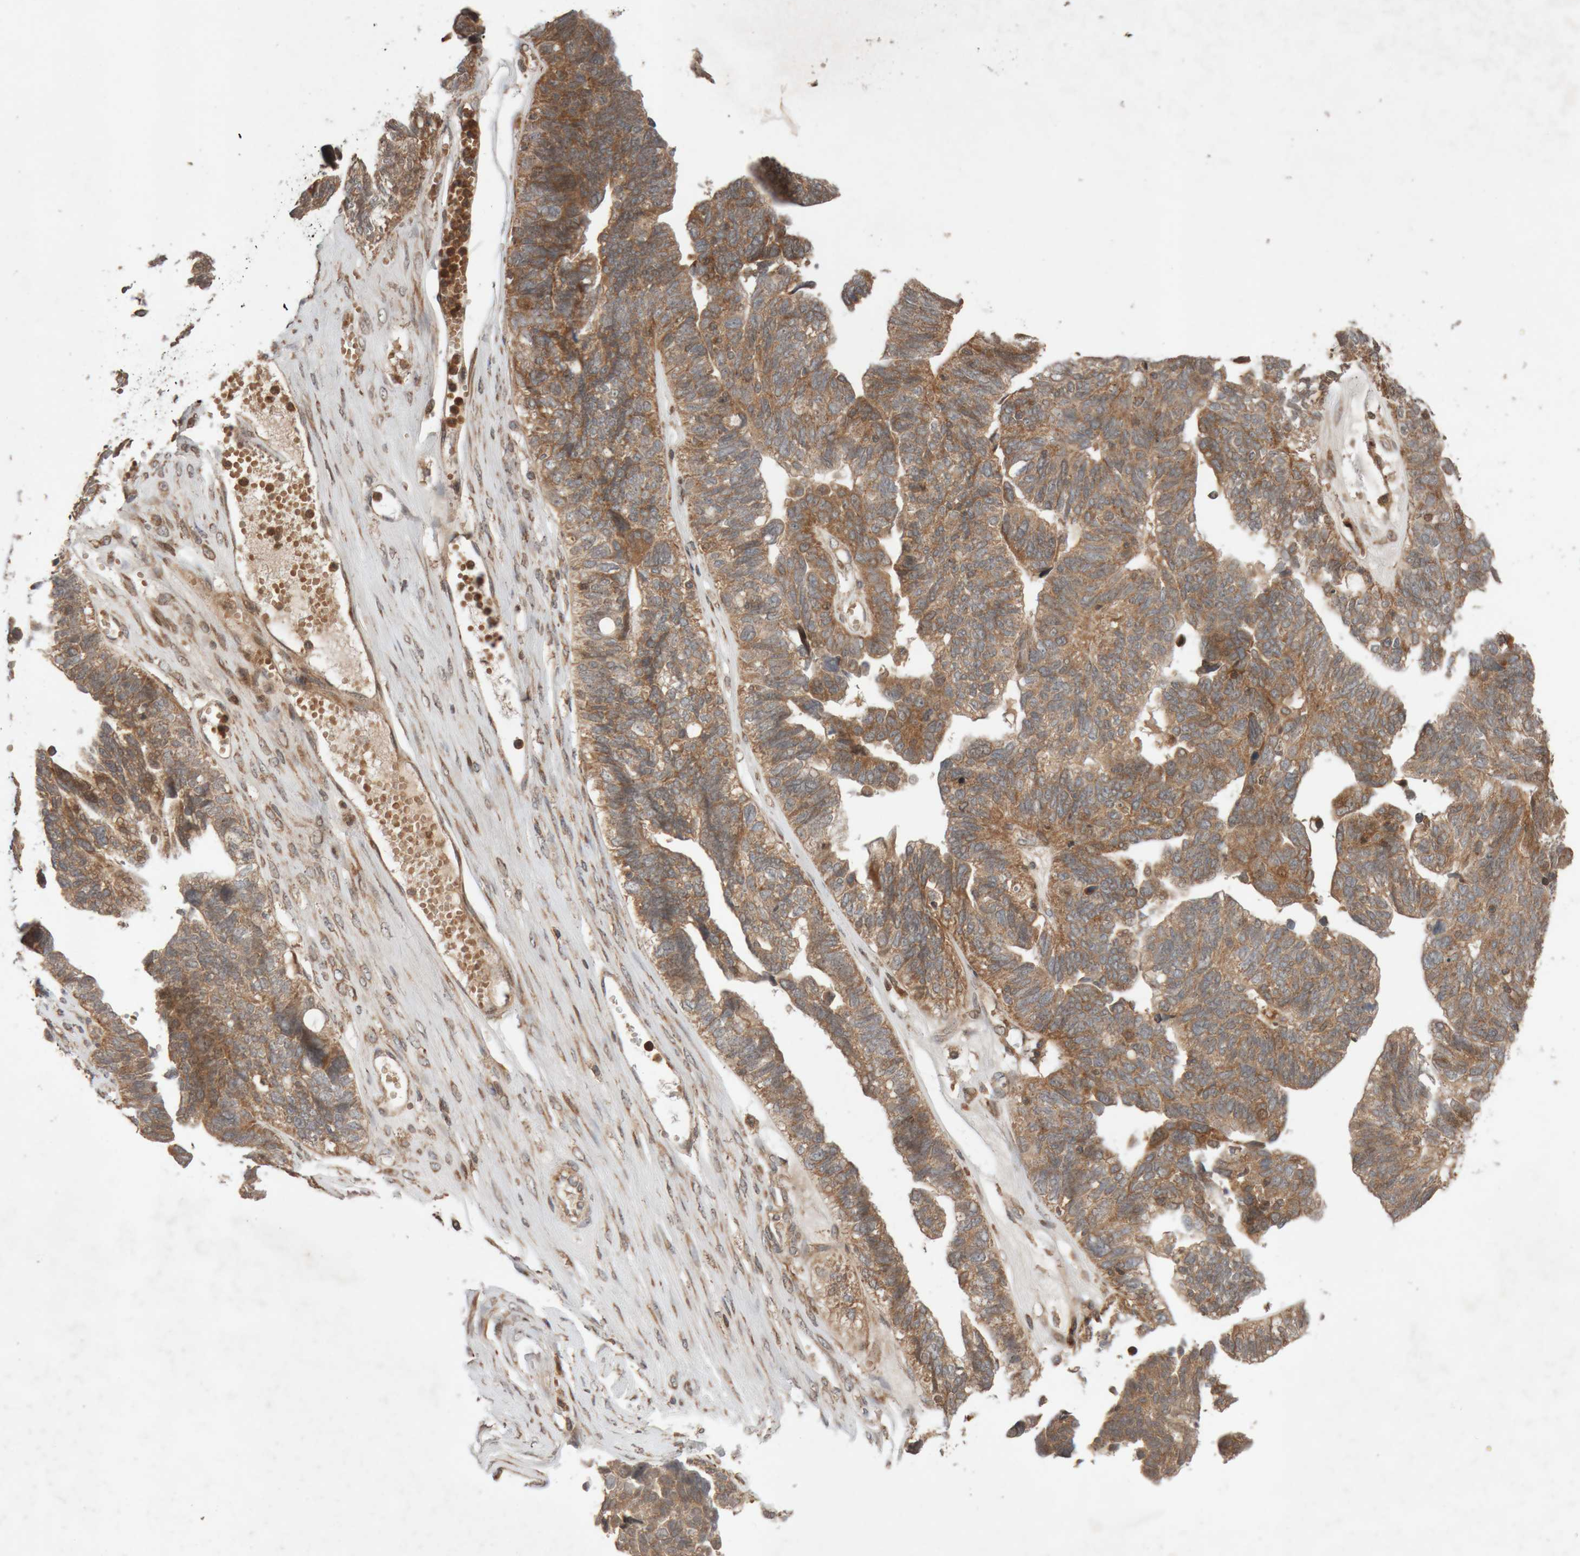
{"staining": {"intensity": "moderate", "quantity": ">75%", "location": "cytoplasmic/membranous"}, "tissue": "ovarian cancer", "cell_type": "Tumor cells", "image_type": "cancer", "snomed": [{"axis": "morphology", "description": "Cystadenocarcinoma, serous, NOS"}, {"axis": "topography", "description": "Ovary"}], "caption": "DAB (3,3'-diaminobenzidine) immunohistochemical staining of human serous cystadenocarcinoma (ovarian) displays moderate cytoplasmic/membranous protein expression in approximately >75% of tumor cells.", "gene": "KIF21B", "patient": {"sex": "female", "age": 79}}